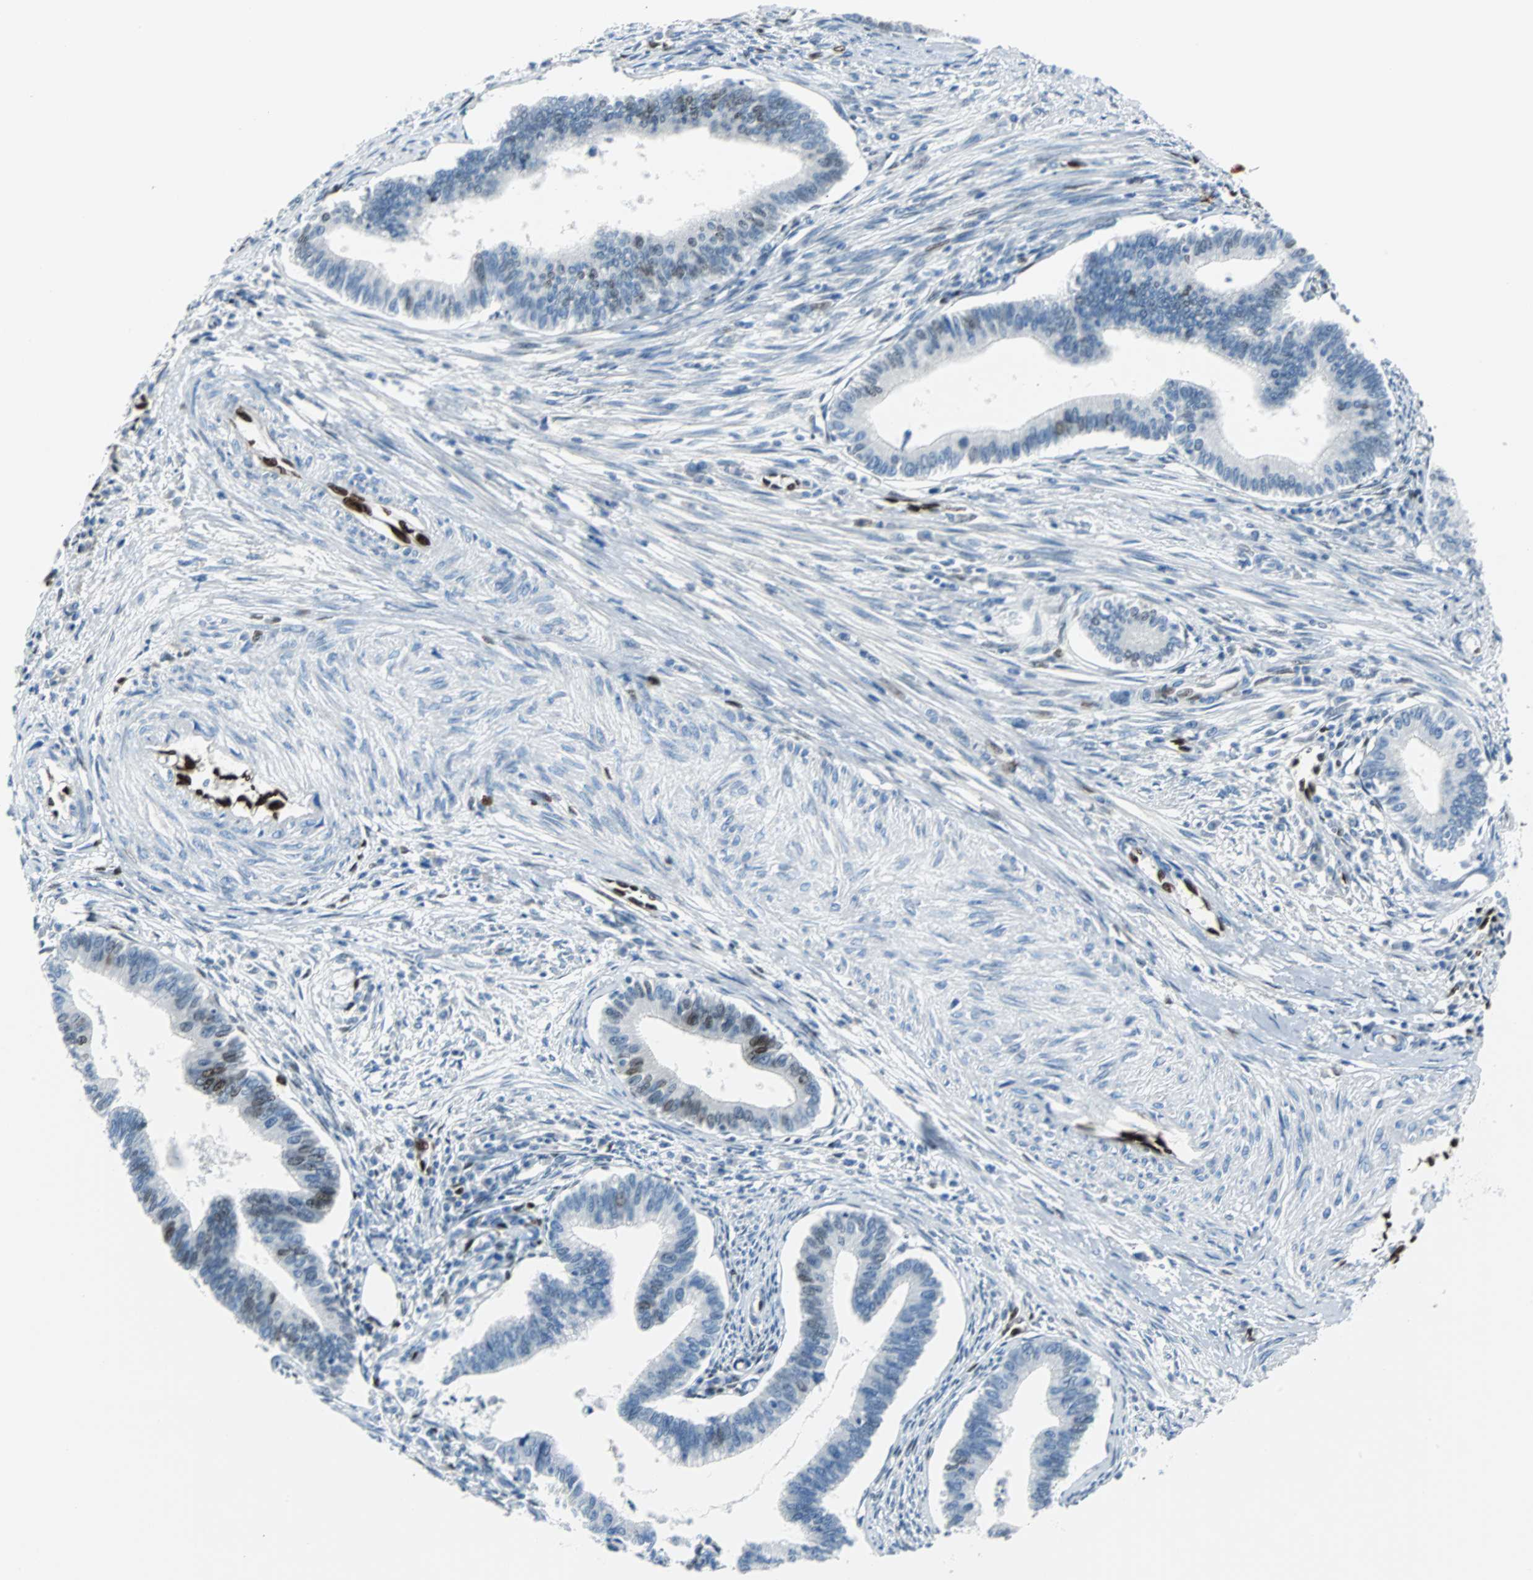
{"staining": {"intensity": "weak", "quantity": "<25%", "location": "nuclear"}, "tissue": "cervical cancer", "cell_type": "Tumor cells", "image_type": "cancer", "snomed": [{"axis": "morphology", "description": "Adenocarcinoma, NOS"}, {"axis": "topography", "description": "Cervix"}], "caption": "This is a photomicrograph of IHC staining of cervical cancer, which shows no positivity in tumor cells.", "gene": "IL33", "patient": {"sex": "female", "age": 36}}